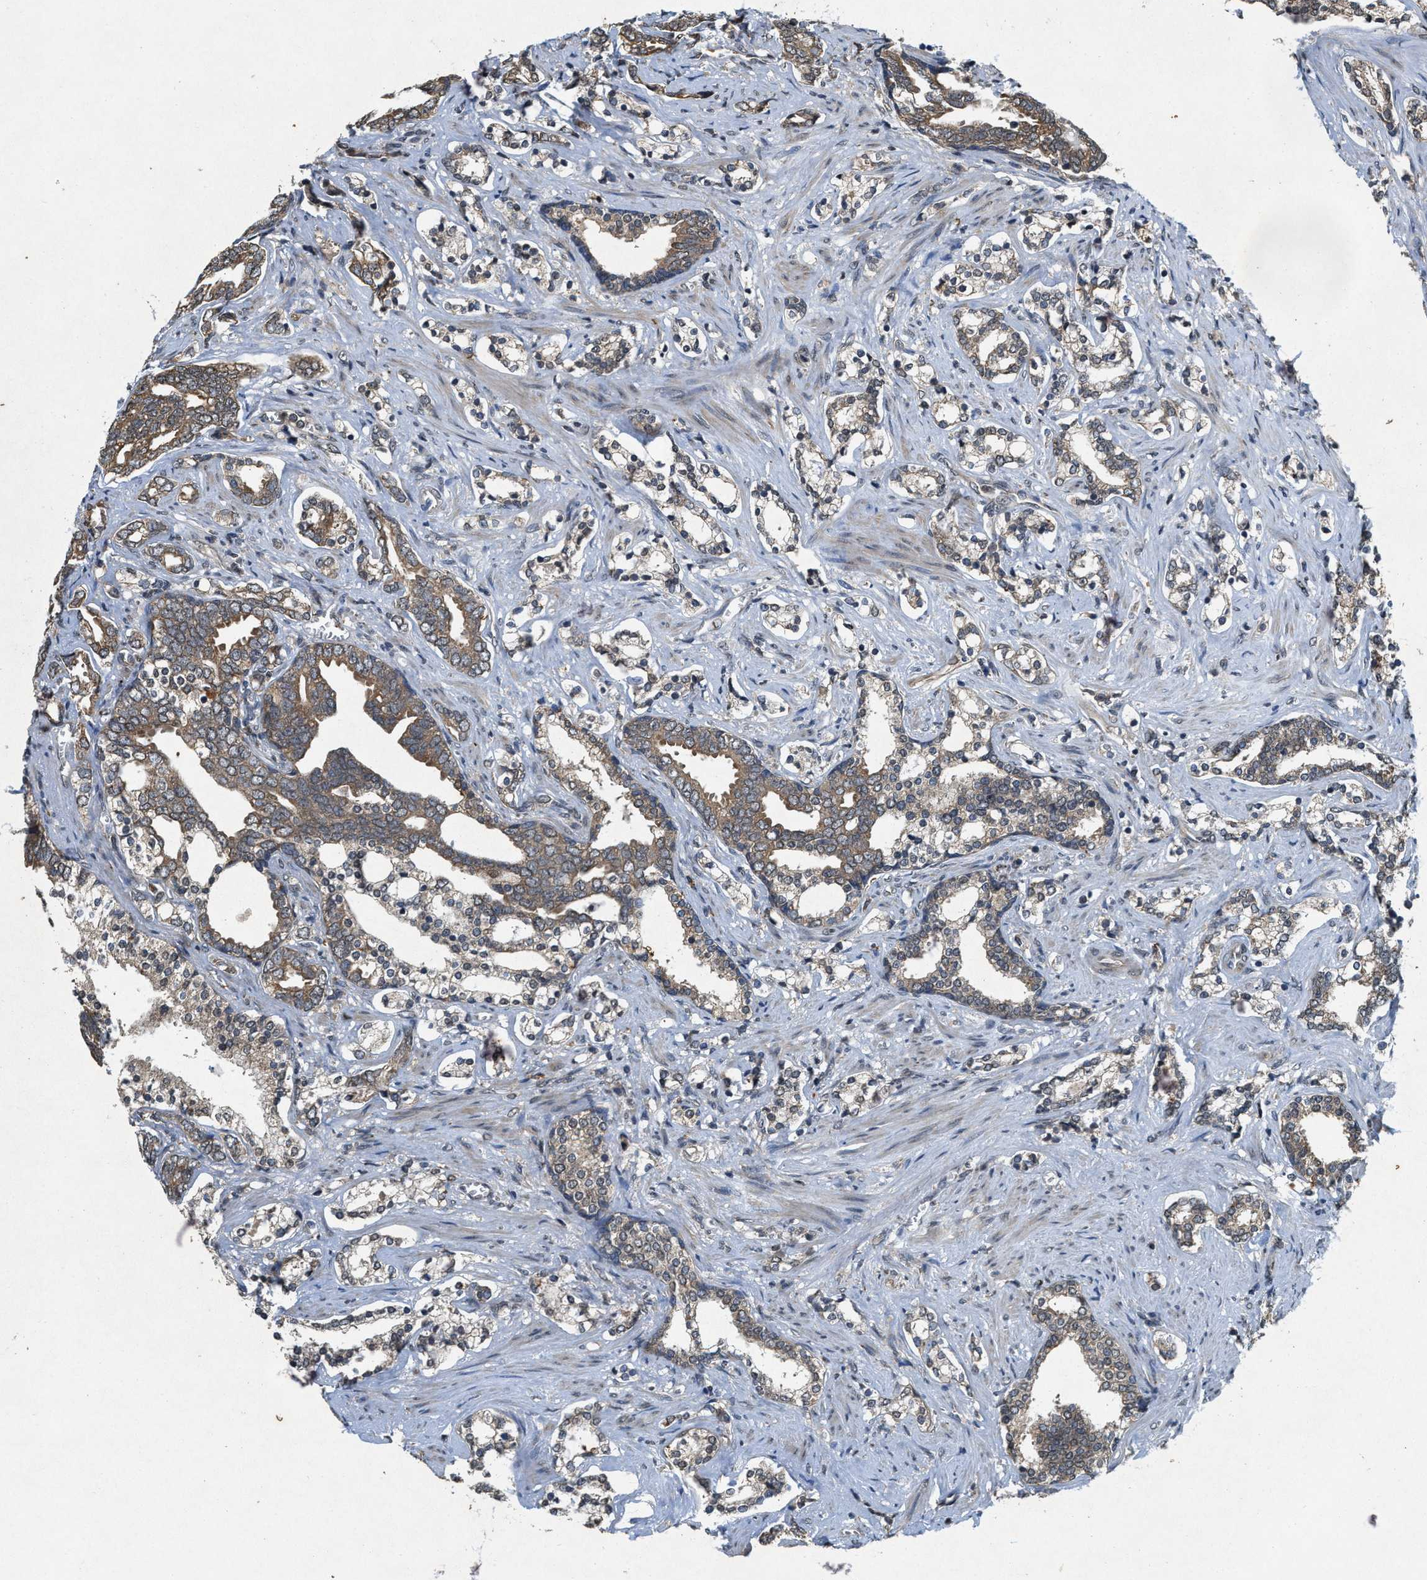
{"staining": {"intensity": "moderate", "quantity": ">75%", "location": "cytoplasmic/membranous"}, "tissue": "prostate cancer", "cell_type": "Tumor cells", "image_type": "cancer", "snomed": [{"axis": "morphology", "description": "Adenocarcinoma, Medium grade"}, {"axis": "topography", "description": "Prostate"}], "caption": "Brown immunohistochemical staining in human prostate cancer (medium-grade adenocarcinoma) demonstrates moderate cytoplasmic/membranous positivity in about >75% of tumor cells.", "gene": "KIF21A", "patient": {"sex": "male", "age": 67}}